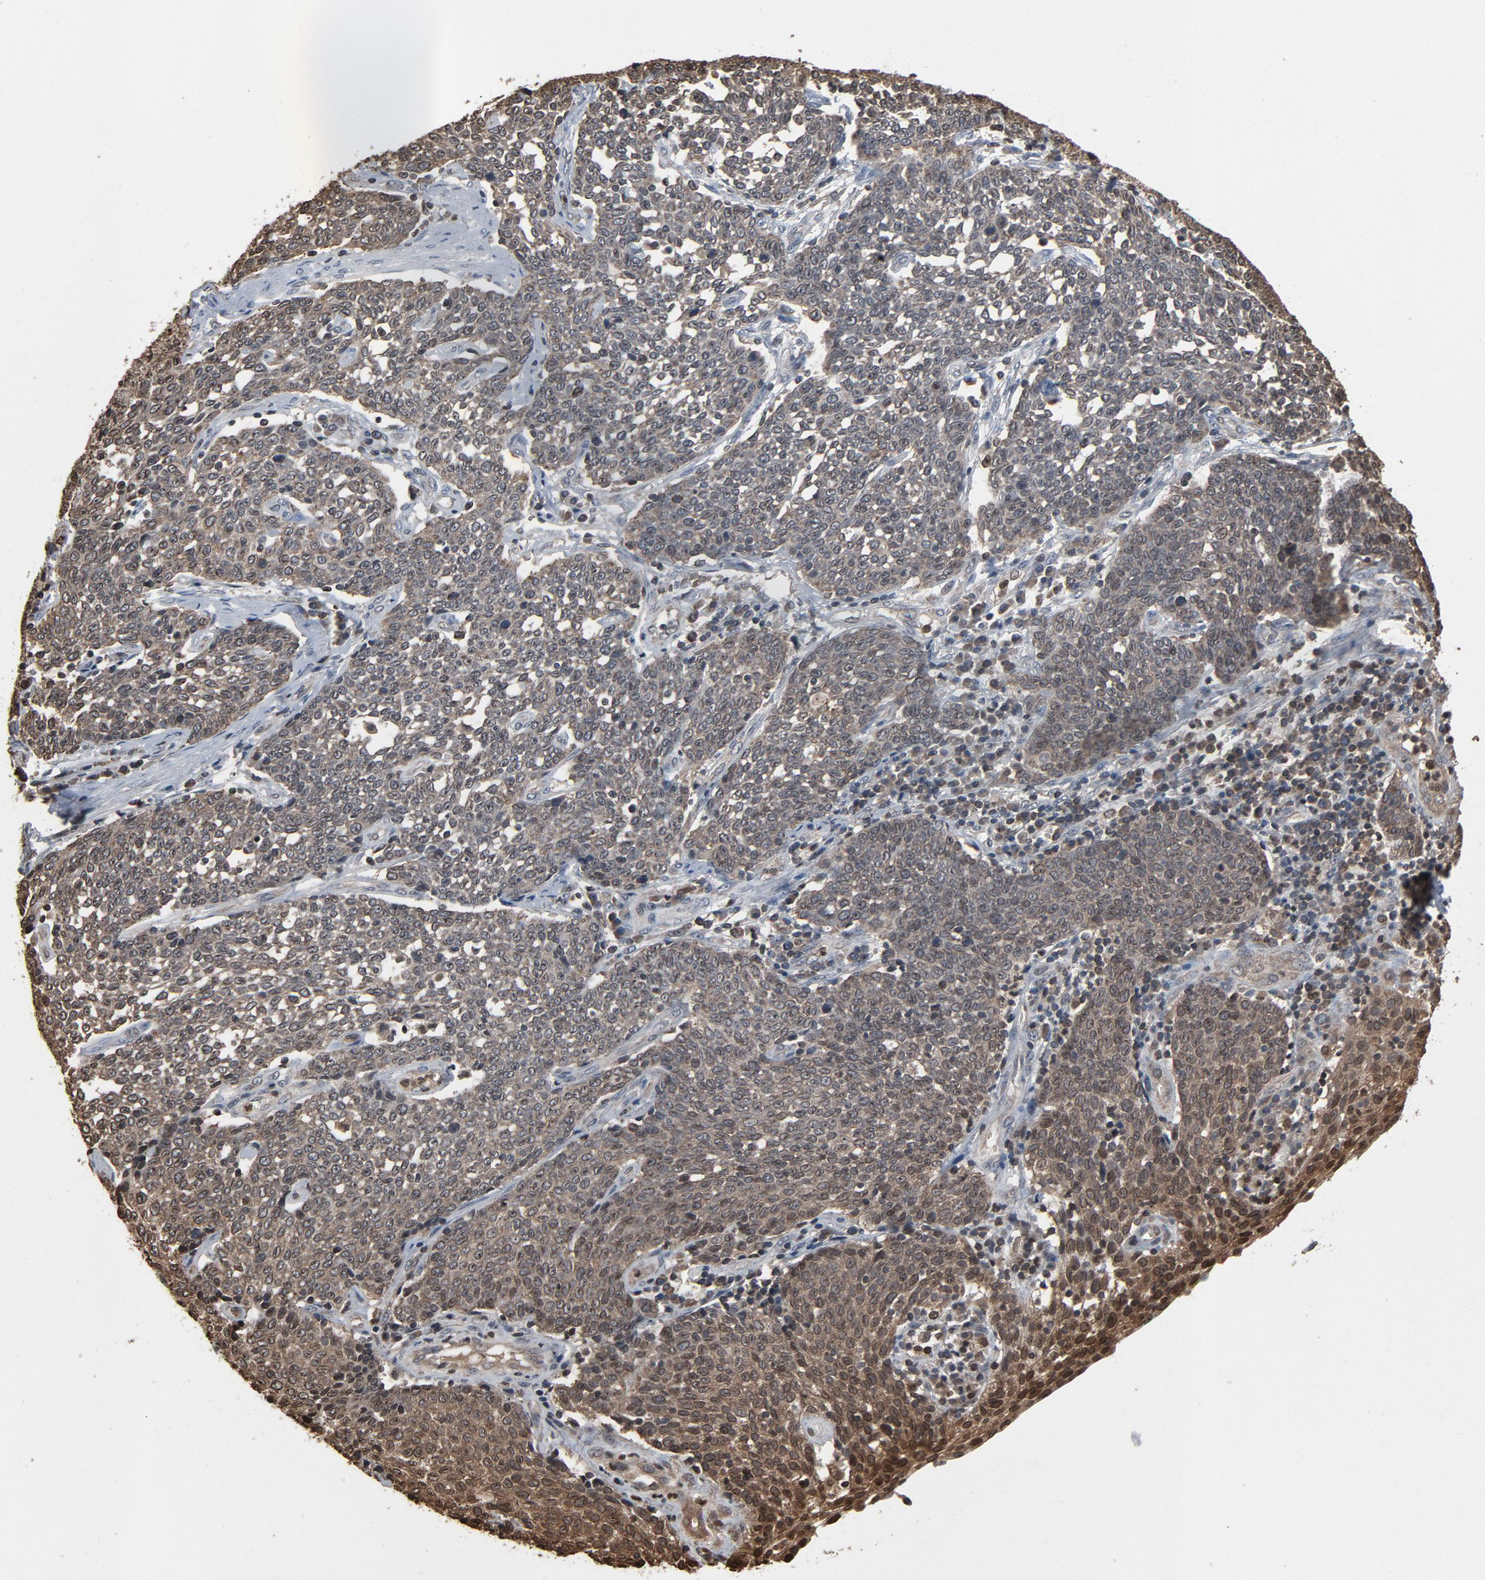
{"staining": {"intensity": "weak", "quantity": "<25%", "location": "cytoplasmic/membranous,nuclear"}, "tissue": "cervical cancer", "cell_type": "Tumor cells", "image_type": "cancer", "snomed": [{"axis": "morphology", "description": "Squamous cell carcinoma, NOS"}, {"axis": "topography", "description": "Cervix"}], "caption": "Cervical cancer (squamous cell carcinoma) stained for a protein using immunohistochemistry (IHC) reveals no staining tumor cells.", "gene": "UBE2D1", "patient": {"sex": "female", "age": 34}}